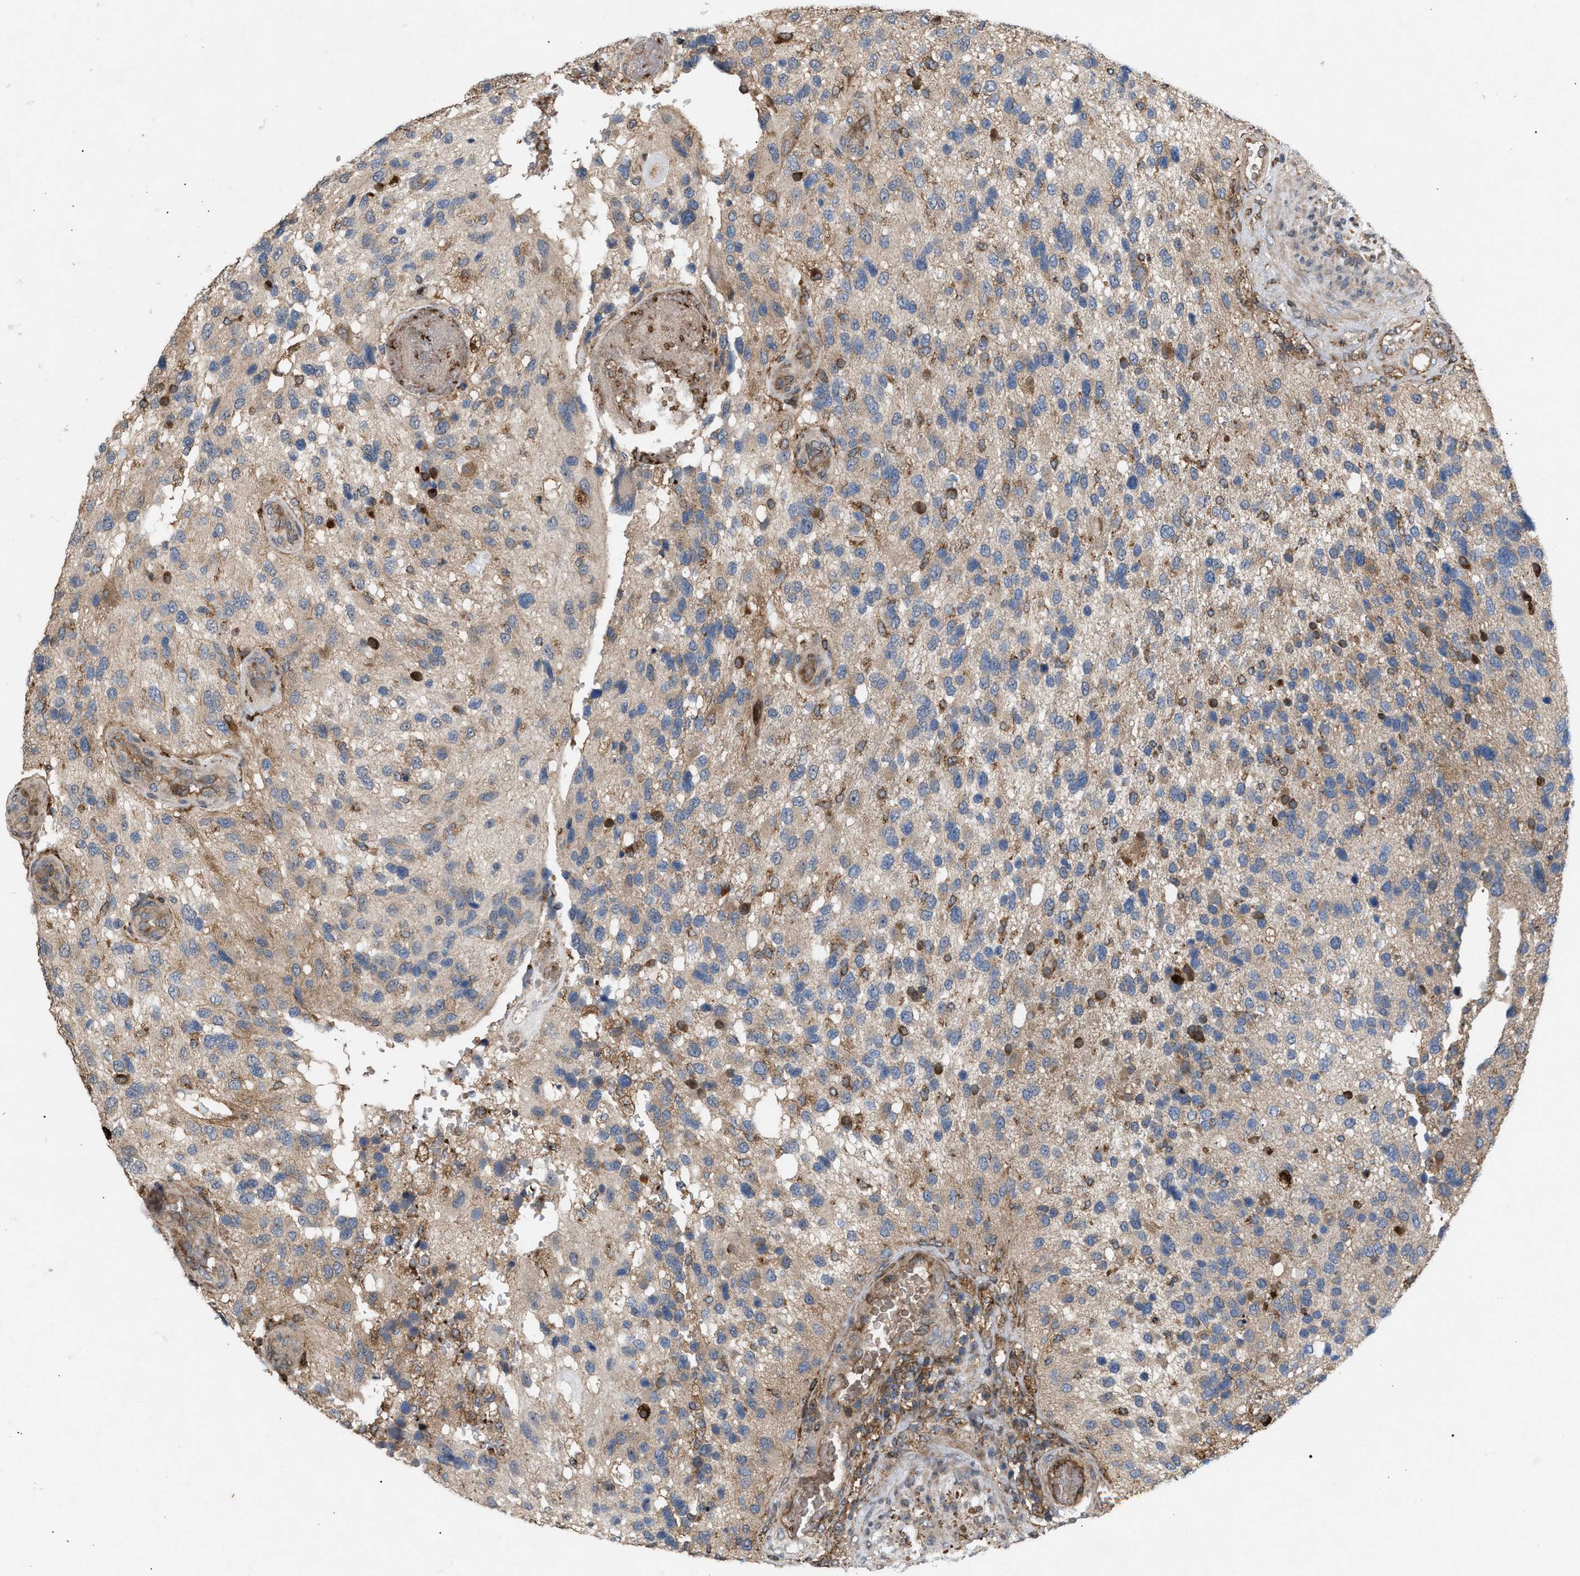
{"staining": {"intensity": "moderate", "quantity": "<25%", "location": "cytoplasmic/membranous"}, "tissue": "glioma", "cell_type": "Tumor cells", "image_type": "cancer", "snomed": [{"axis": "morphology", "description": "Glioma, malignant, High grade"}, {"axis": "topography", "description": "Brain"}], "caption": "Tumor cells reveal moderate cytoplasmic/membranous expression in approximately <25% of cells in malignant glioma (high-grade). (DAB = brown stain, brightfield microscopy at high magnification).", "gene": "GCC1", "patient": {"sex": "female", "age": 58}}